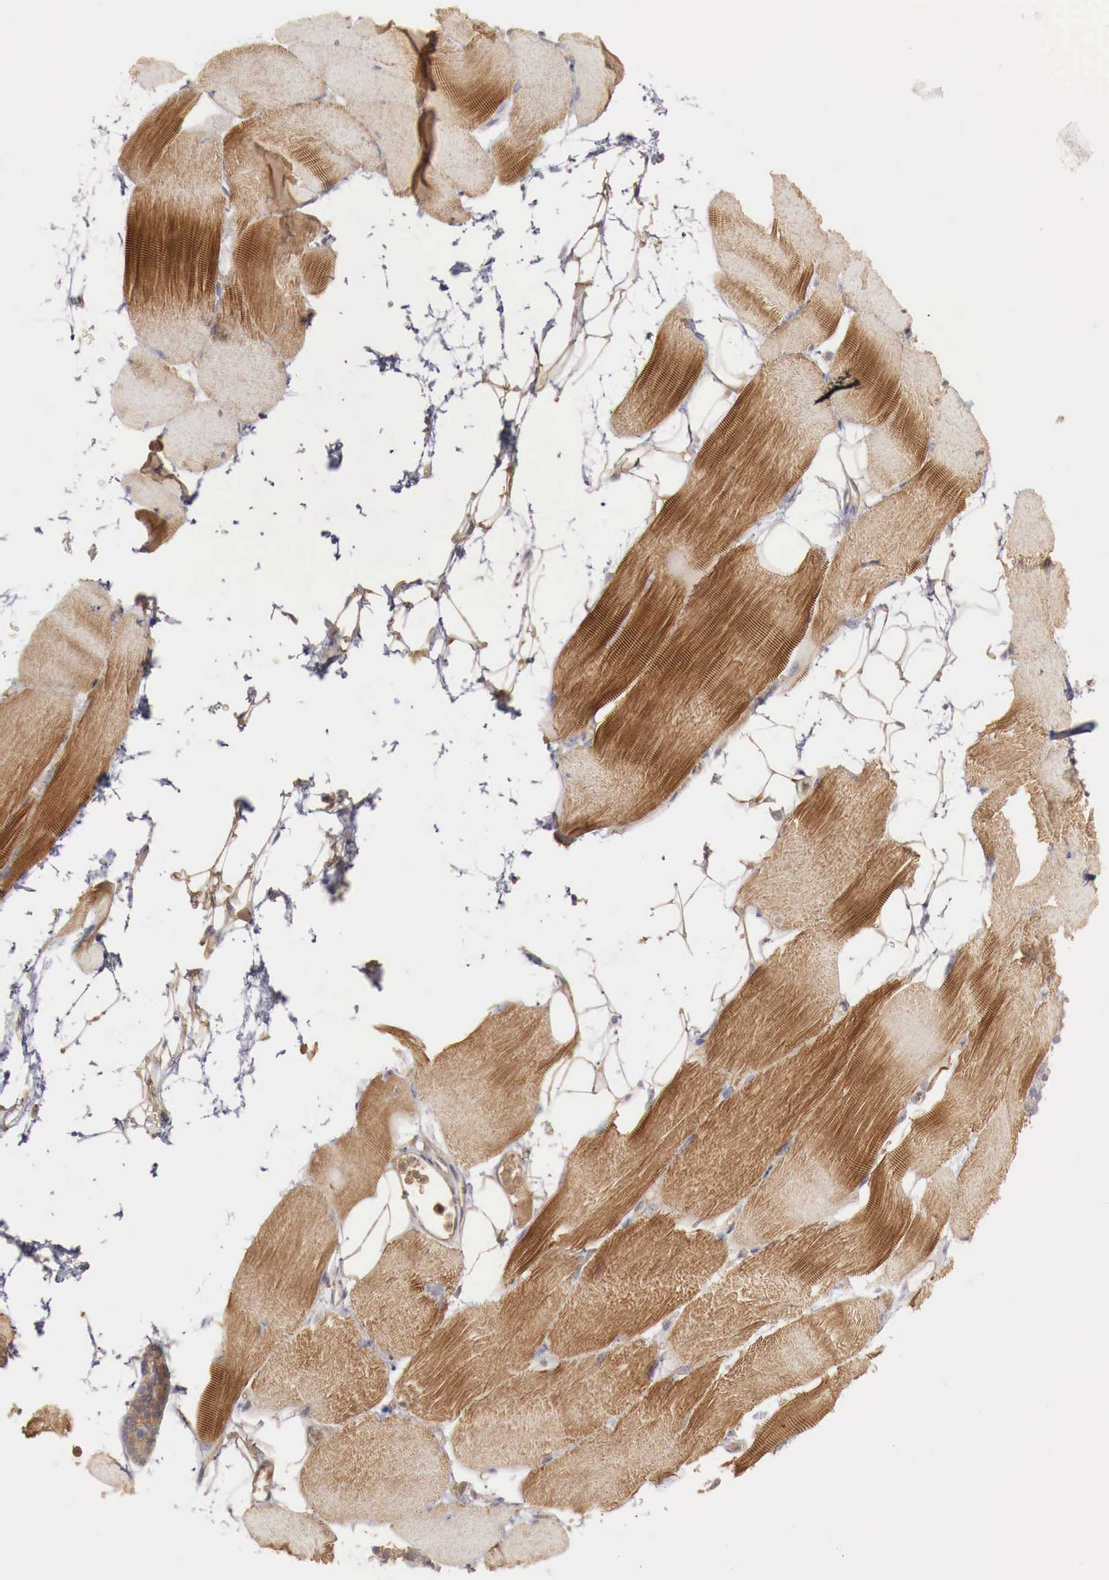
{"staining": {"intensity": "moderate", "quantity": "25%-75%", "location": "cytoplasmic/membranous"}, "tissue": "skeletal muscle", "cell_type": "Myocytes", "image_type": "normal", "snomed": [{"axis": "morphology", "description": "Normal tissue, NOS"}, {"axis": "topography", "description": "Skeletal muscle"}, {"axis": "topography", "description": "Parathyroid gland"}], "caption": "A micrograph showing moderate cytoplasmic/membranous staining in about 25%-75% of myocytes in normal skeletal muscle, as visualized by brown immunohistochemical staining.", "gene": "ARMCX4", "patient": {"sex": "female", "age": 37}}